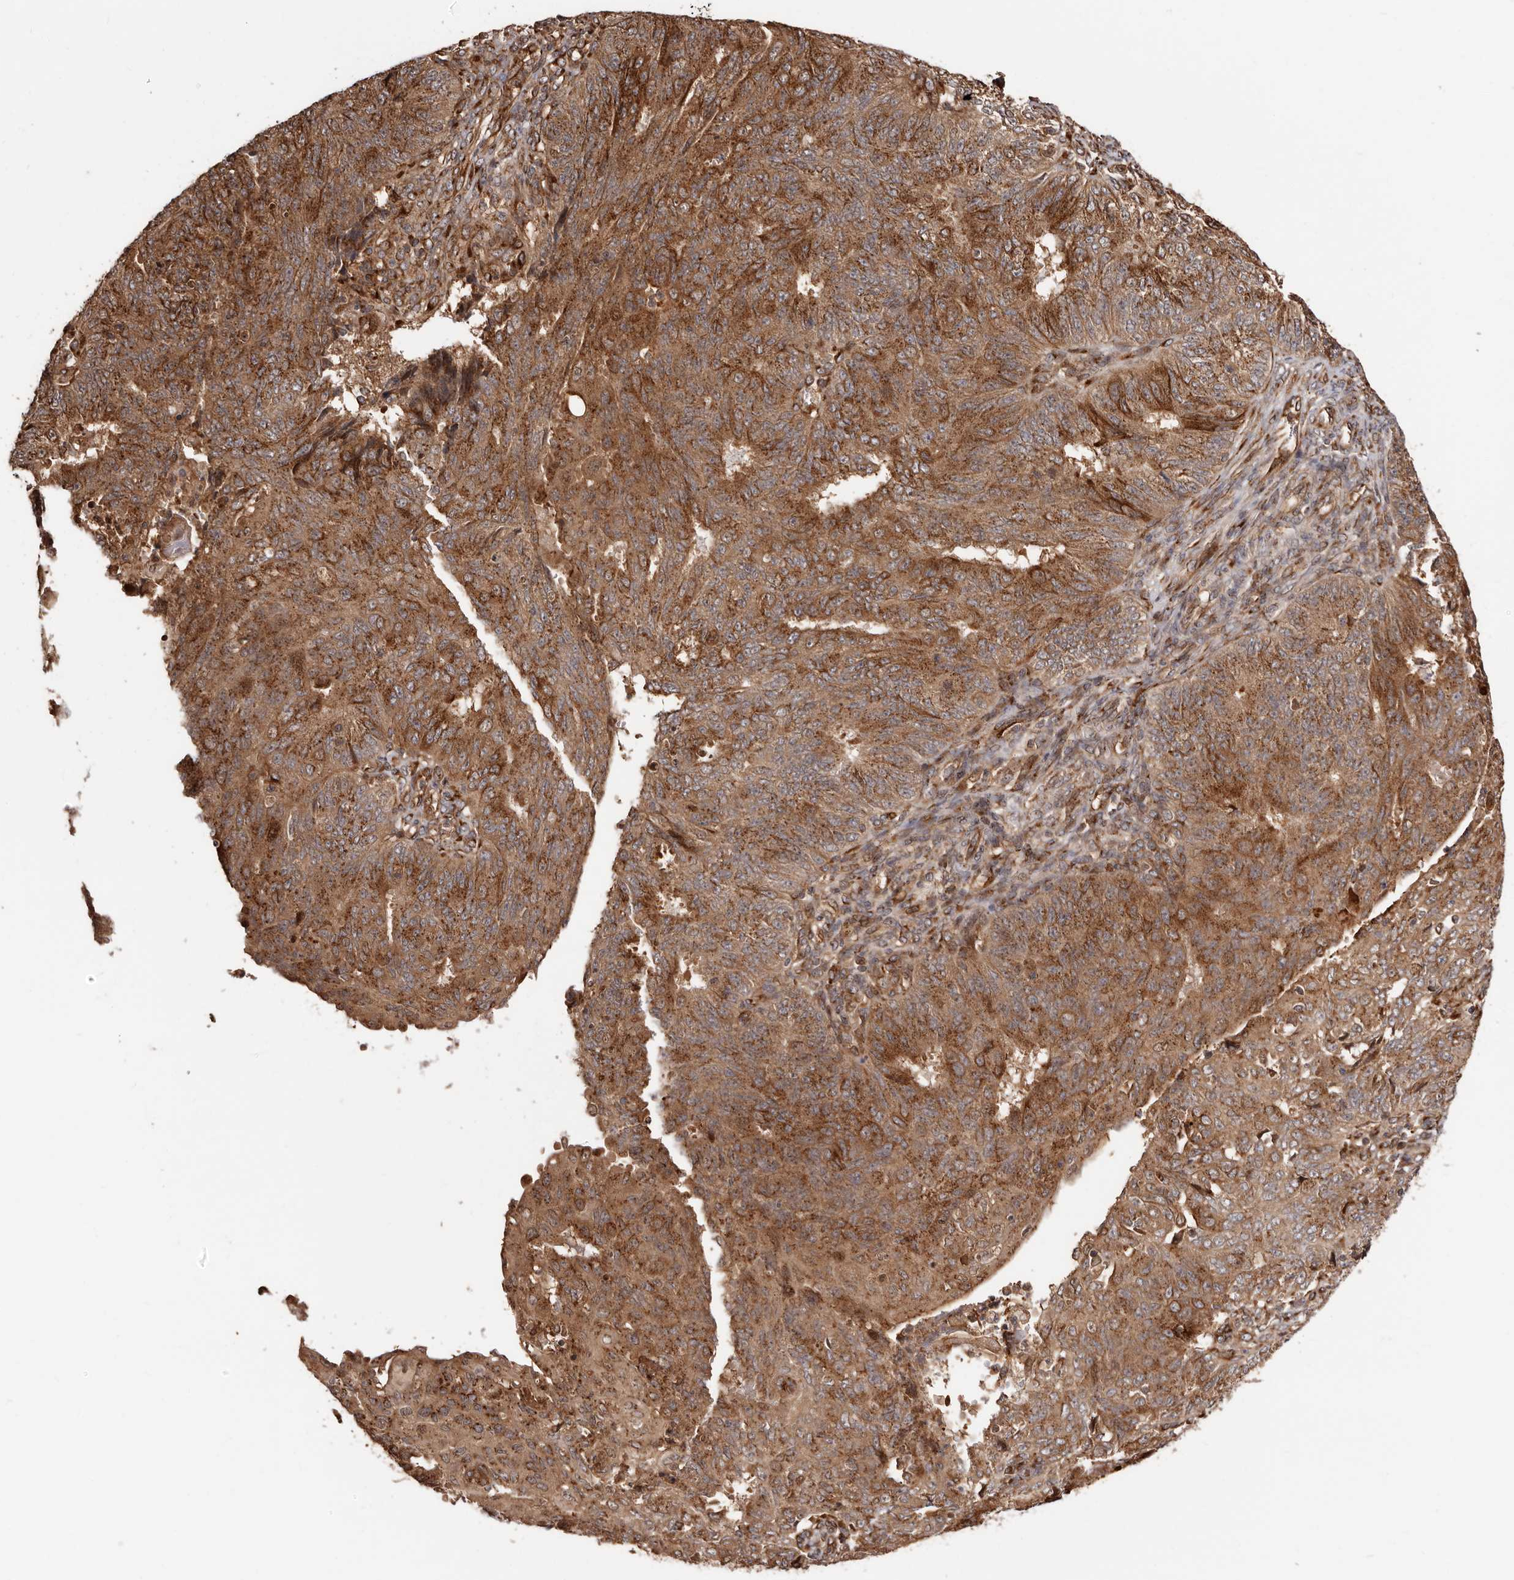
{"staining": {"intensity": "strong", "quantity": ">75%", "location": "cytoplasmic/membranous"}, "tissue": "endometrial cancer", "cell_type": "Tumor cells", "image_type": "cancer", "snomed": [{"axis": "morphology", "description": "Adenocarcinoma, NOS"}, {"axis": "topography", "description": "Endometrium"}], "caption": "DAB immunohistochemical staining of endometrial cancer (adenocarcinoma) reveals strong cytoplasmic/membranous protein expression in approximately >75% of tumor cells. (IHC, brightfield microscopy, high magnification).", "gene": "GPR27", "patient": {"sex": "female", "age": 32}}